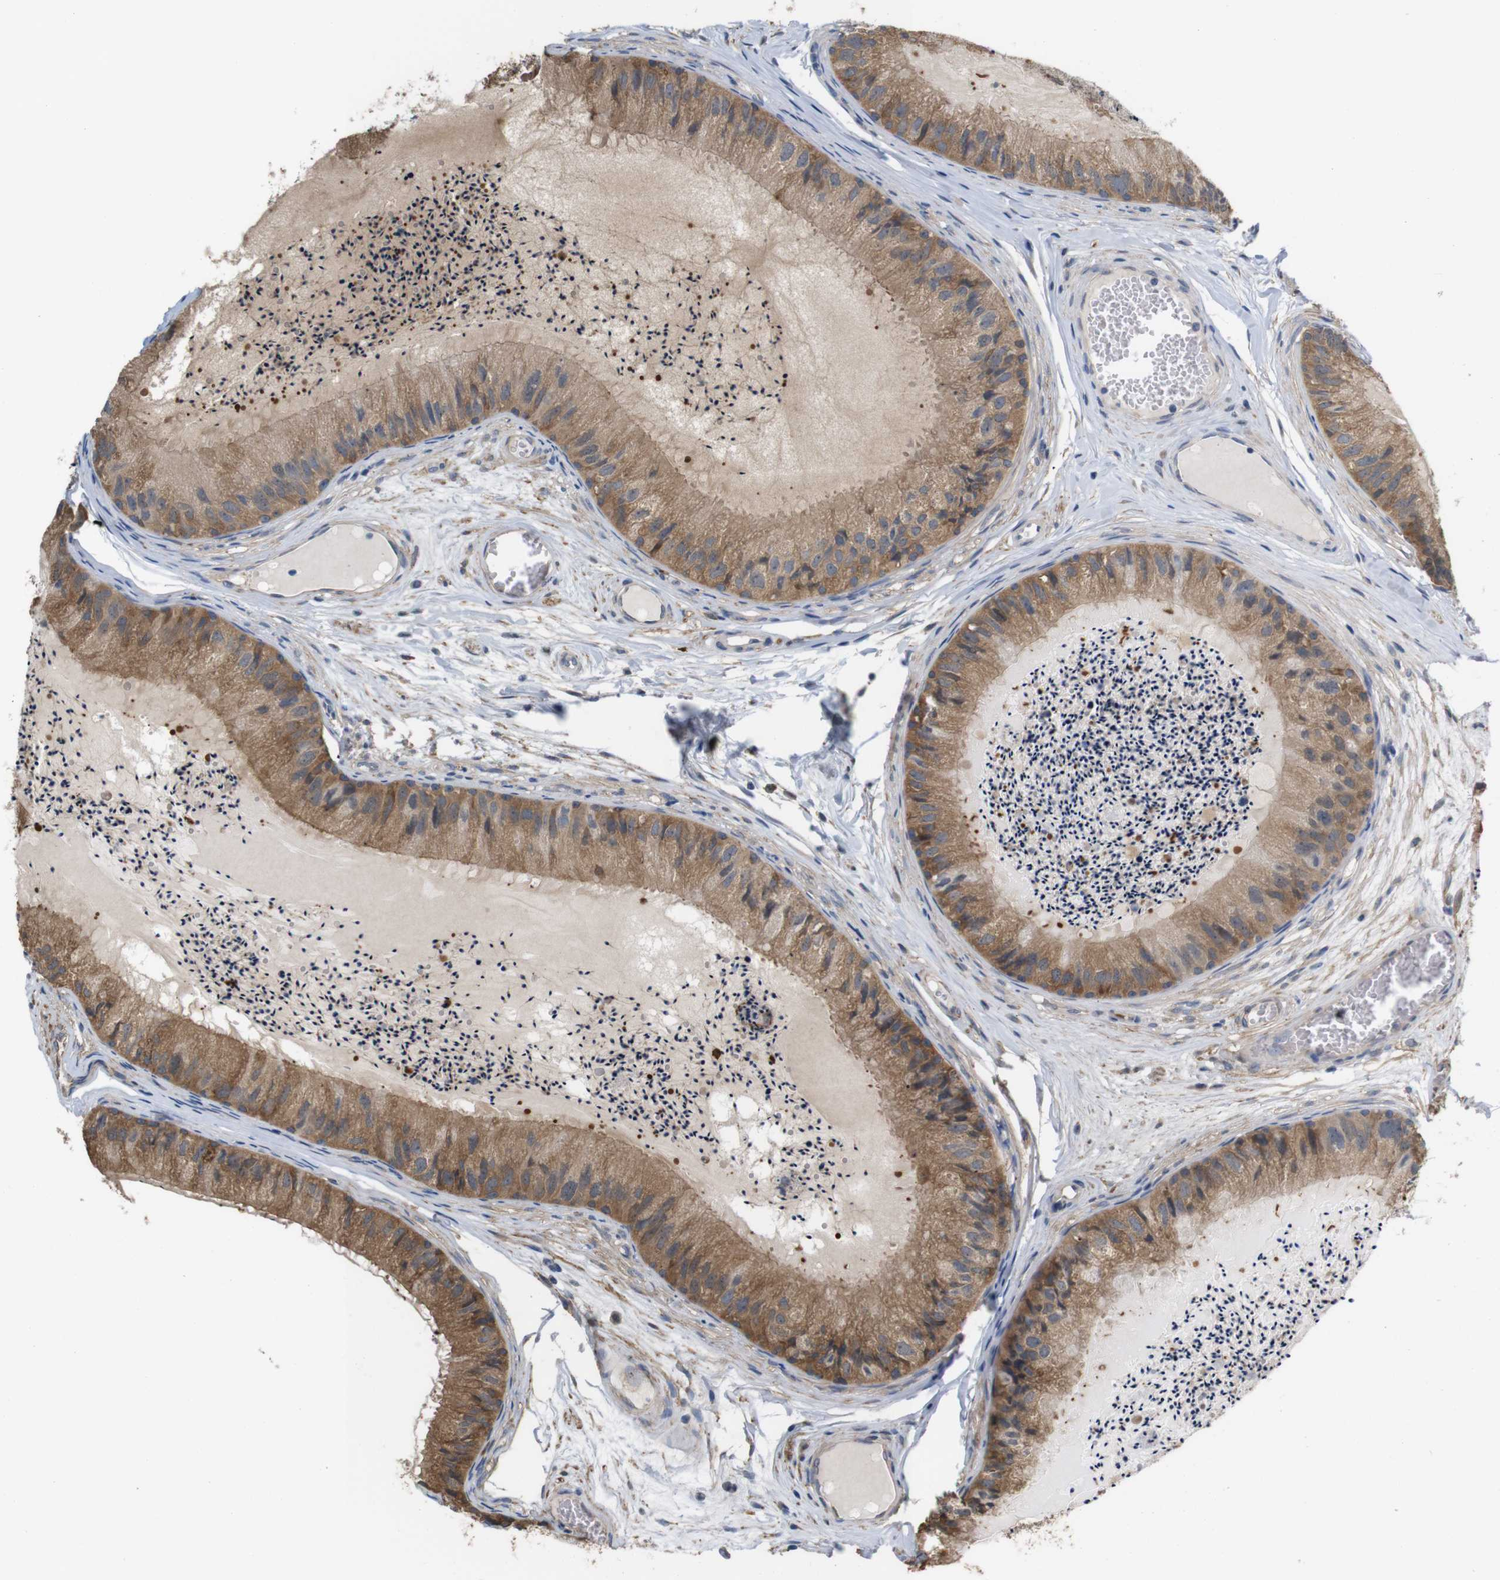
{"staining": {"intensity": "moderate", "quantity": ">75%", "location": "cytoplasmic/membranous"}, "tissue": "epididymis", "cell_type": "Glandular cells", "image_type": "normal", "snomed": [{"axis": "morphology", "description": "Normal tissue, NOS"}, {"axis": "topography", "description": "Epididymis"}], "caption": "Immunohistochemistry (DAB) staining of benign human epididymis reveals moderate cytoplasmic/membranous protein positivity in about >75% of glandular cells.", "gene": "PTPRR", "patient": {"sex": "male", "age": 31}}